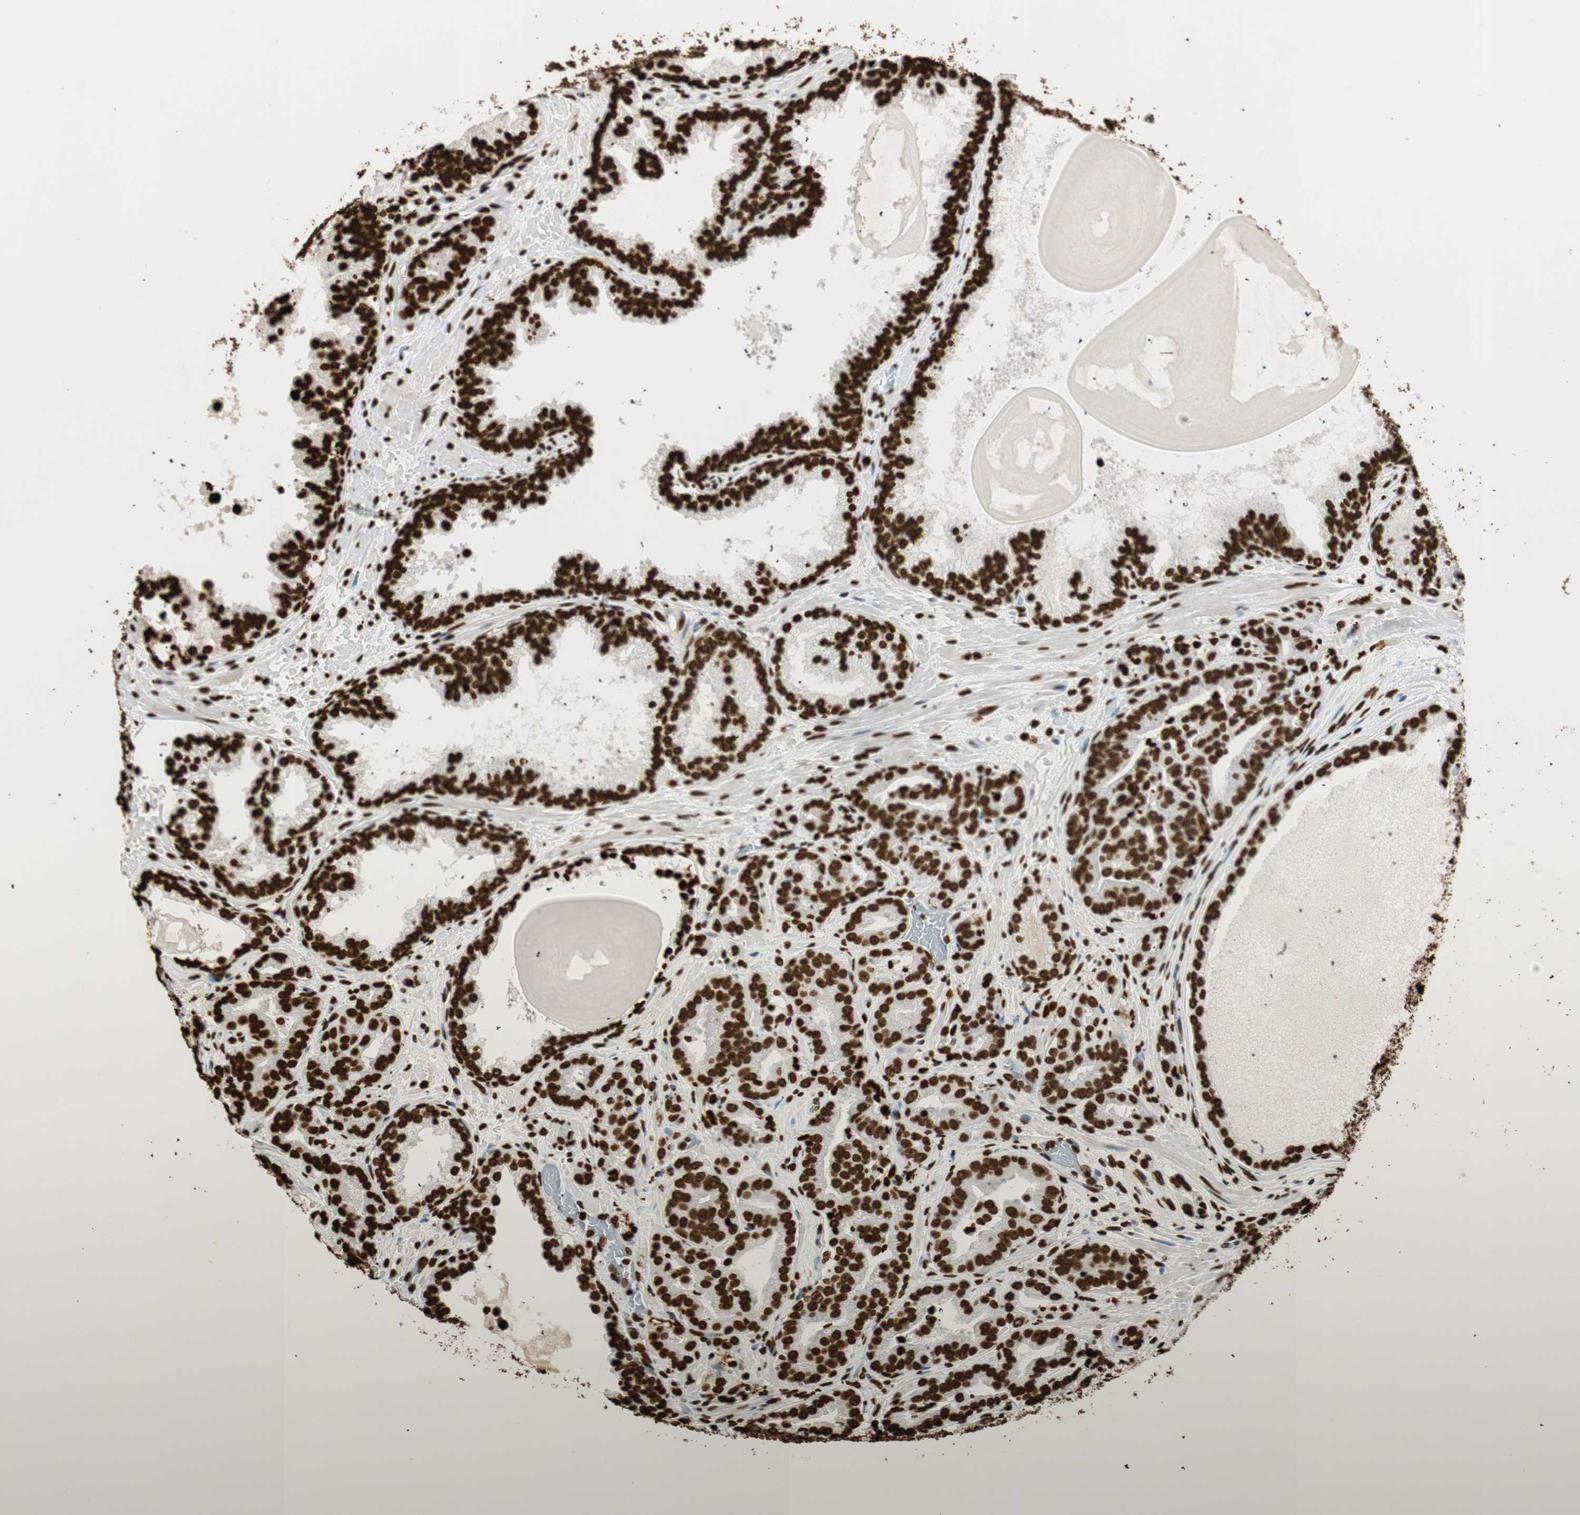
{"staining": {"intensity": "strong", "quantity": ">75%", "location": "nuclear"}, "tissue": "prostate cancer", "cell_type": "Tumor cells", "image_type": "cancer", "snomed": [{"axis": "morphology", "description": "Adenocarcinoma, Low grade"}, {"axis": "topography", "description": "Prostate"}], "caption": "About >75% of tumor cells in adenocarcinoma (low-grade) (prostate) show strong nuclear protein positivity as visualized by brown immunohistochemical staining.", "gene": "GLI2", "patient": {"sex": "male", "age": 63}}